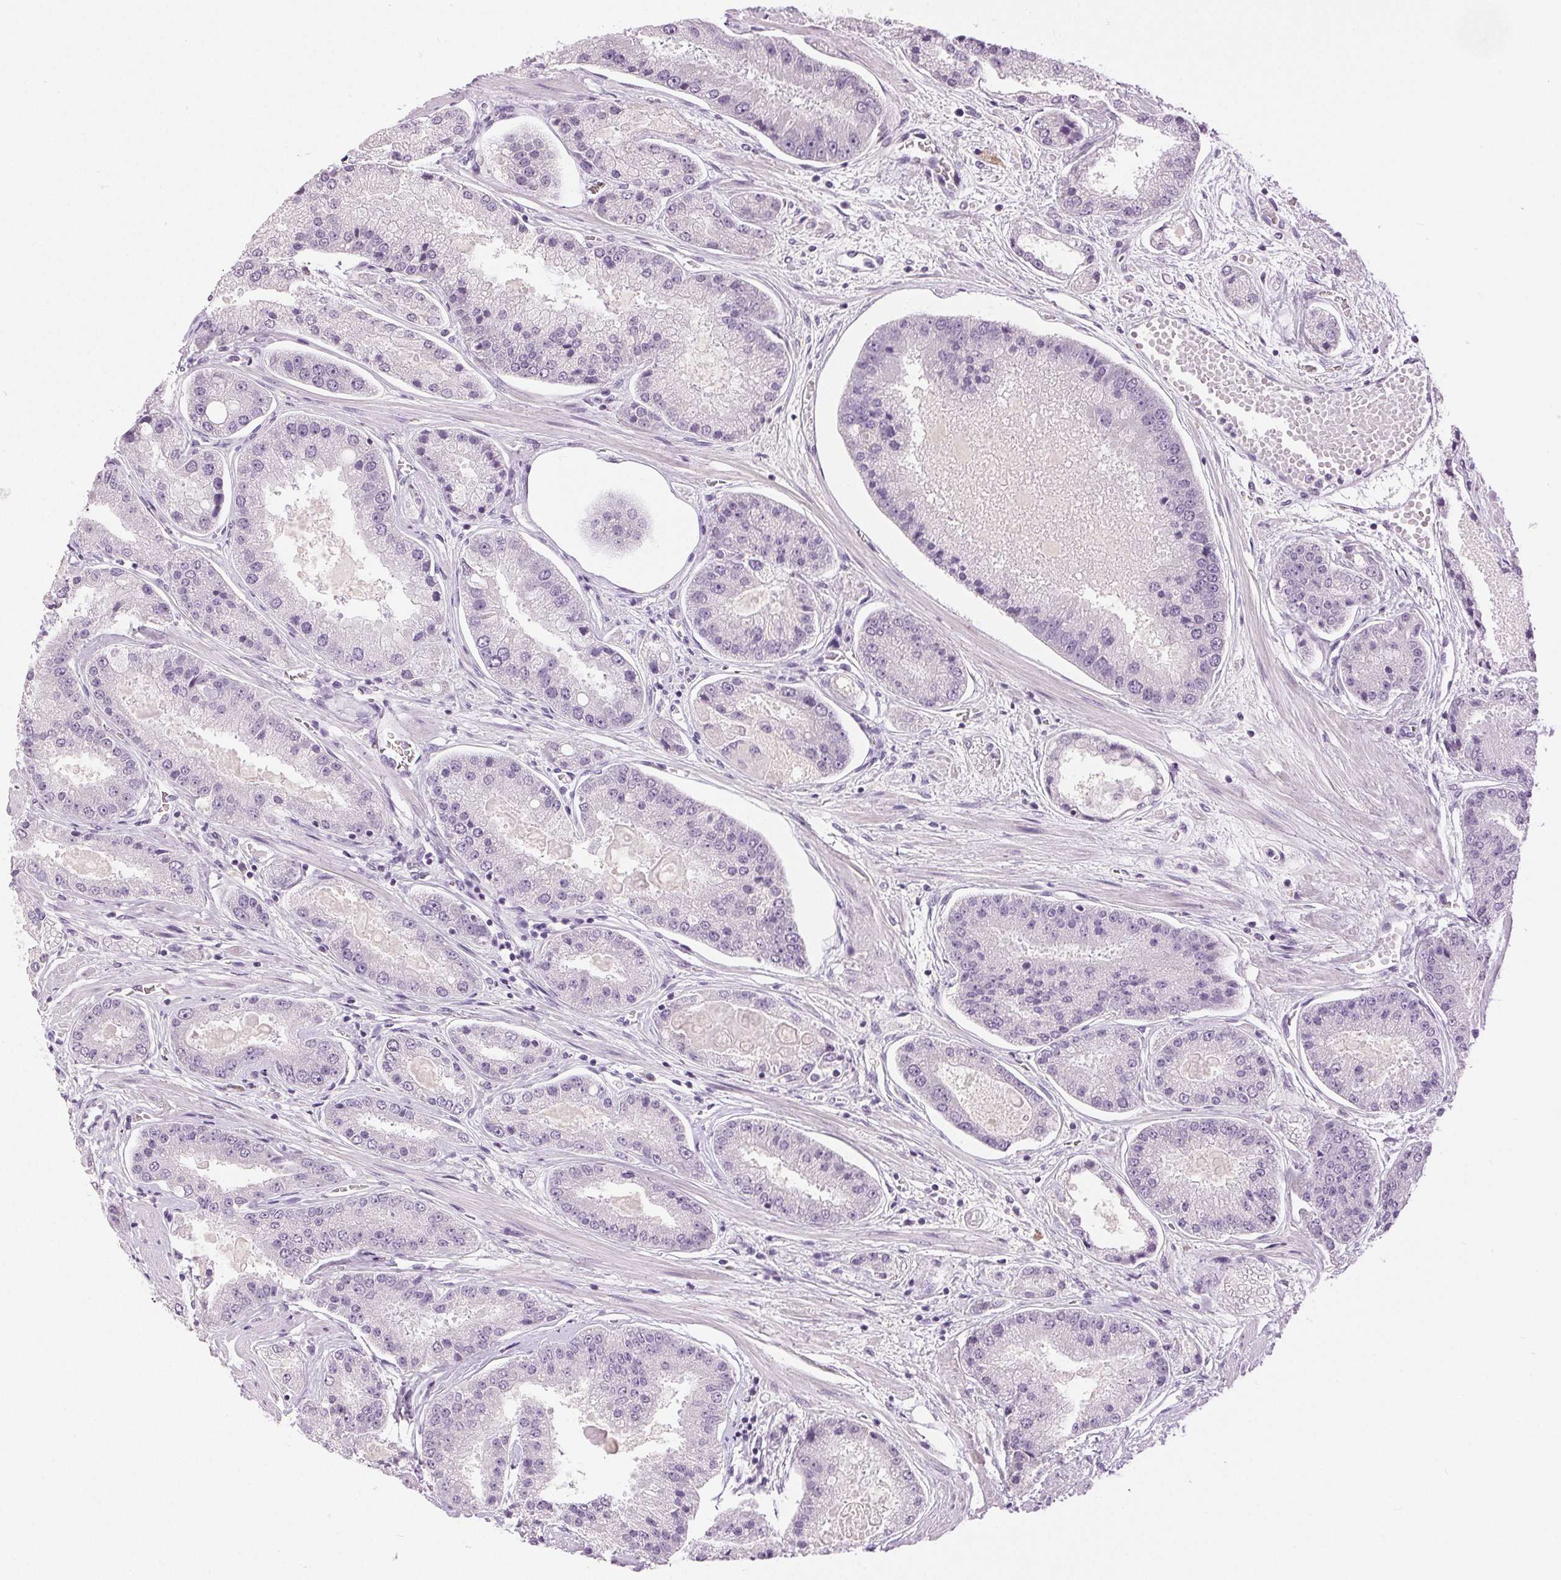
{"staining": {"intensity": "negative", "quantity": "none", "location": "none"}, "tissue": "prostate cancer", "cell_type": "Tumor cells", "image_type": "cancer", "snomed": [{"axis": "morphology", "description": "Adenocarcinoma, High grade"}, {"axis": "topography", "description": "Prostate"}], "caption": "DAB immunohistochemical staining of prostate cancer (high-grade adenocarcinoma) displays no significant expression in tumor cells. Brightfield microscopy of immunohistochemistry stained with DAB (brown) and hematoxylin (blue), captured at high magnification.", "gene": "DSG3", "patient": {"sex": "male", "age": 67}}